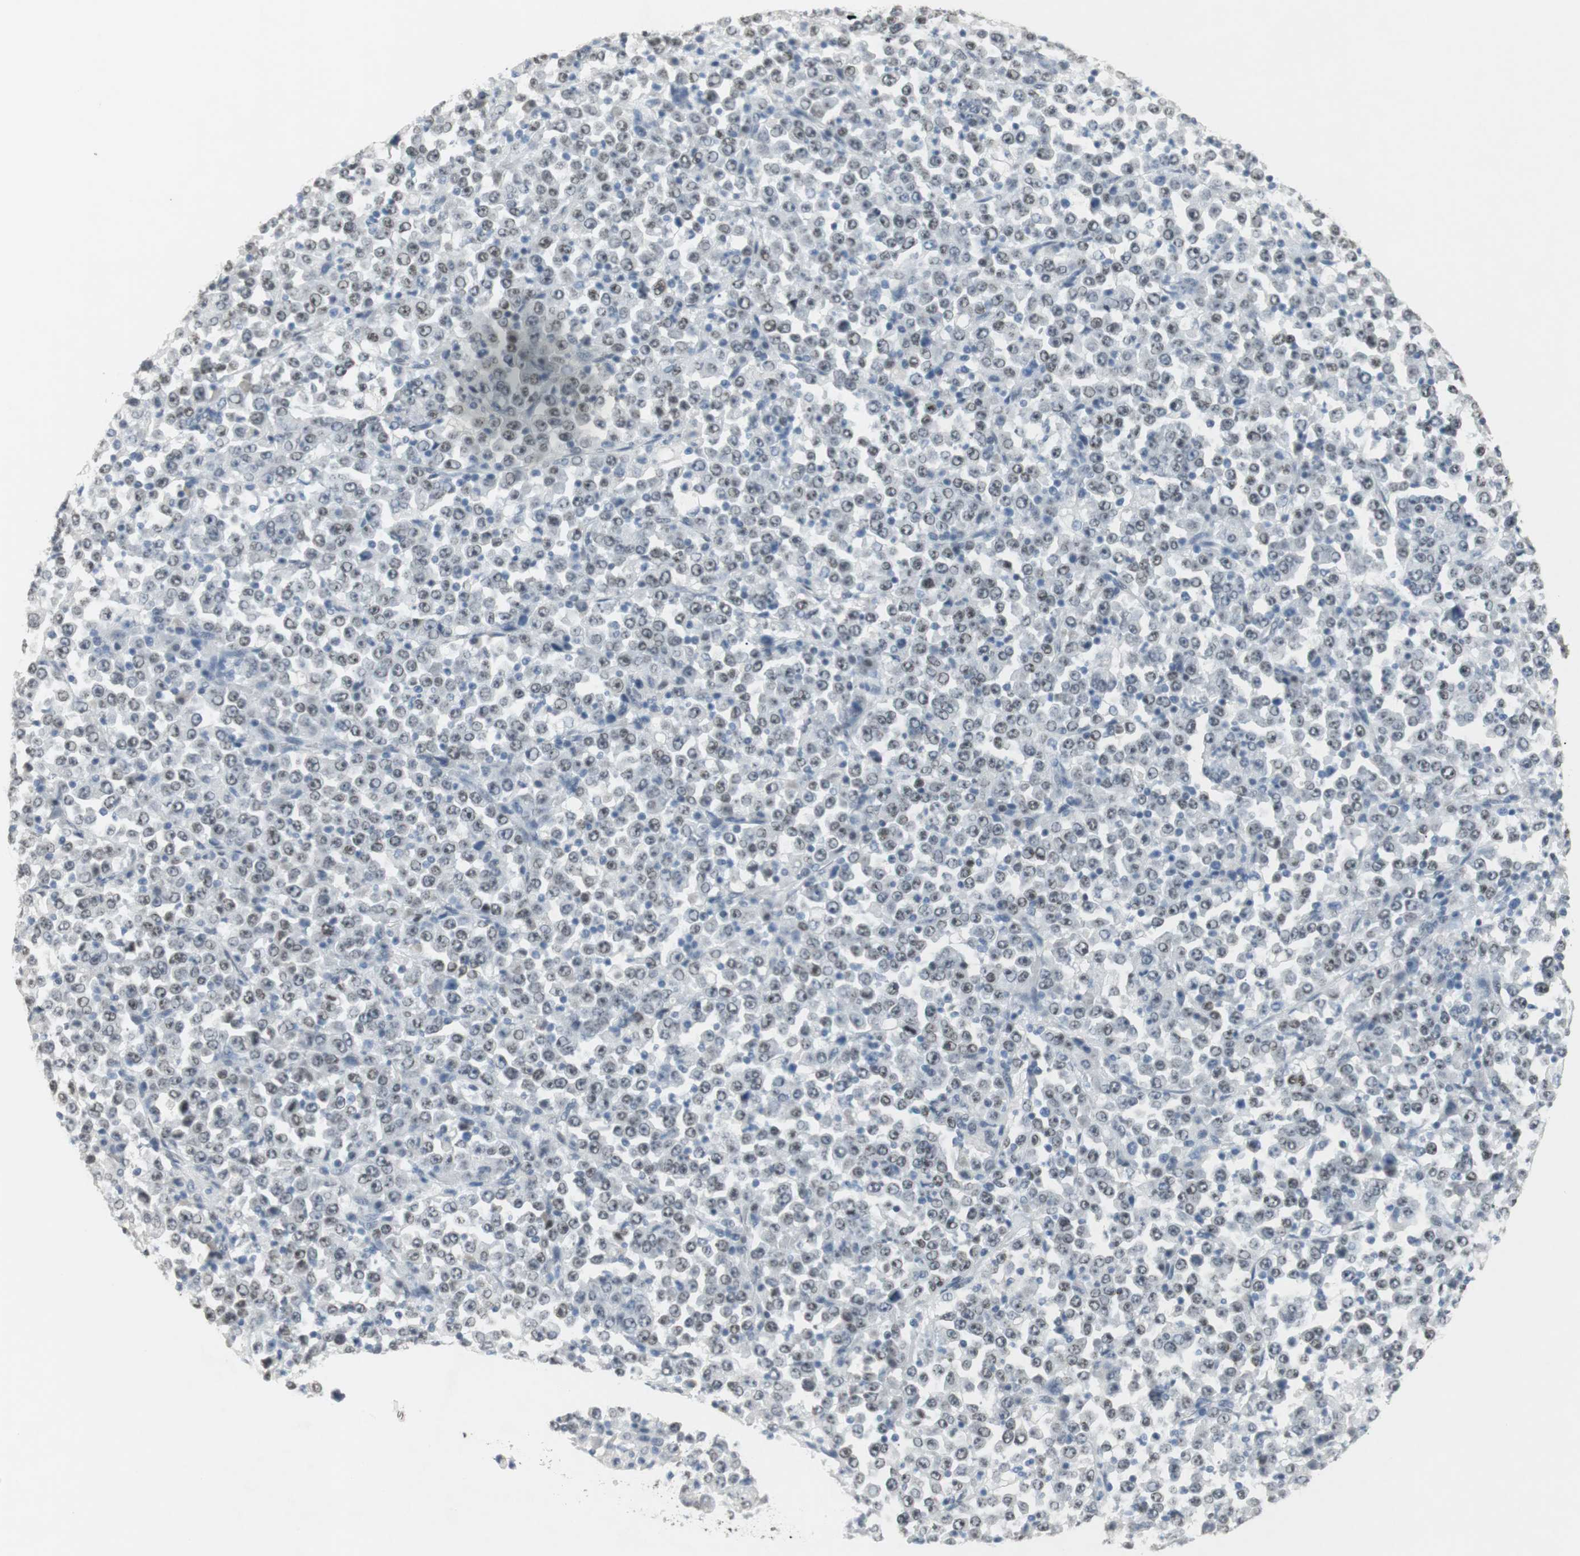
{"staining": {"intensity": "weak", "quantity": ">75%", "location": "nuclear"}, "tissue": "stomach cancer", "cell_type": "Tumor cells", "image_type": "cancer", "snomed": [{"axis": "morphology", "description": "Normal tissue, NOS"}, {"axis": "morphology", "description": "Adenocarcinoma, NOS"}, {"axis": "topography", "description": "Stomach, upper"}, {"axis": "topography", "description": "Stomach"}], "caption": "A photomicrograph of human stomach adenocarcinoma stained for a protein reveals weak nuclear brown staining in tumor cells. Immunohistochemistry (ihc) stains the protein in brown and the nuclei are stained blue.", "gene": "BMI1", "patient": {"sex": "male", "age": 59}}